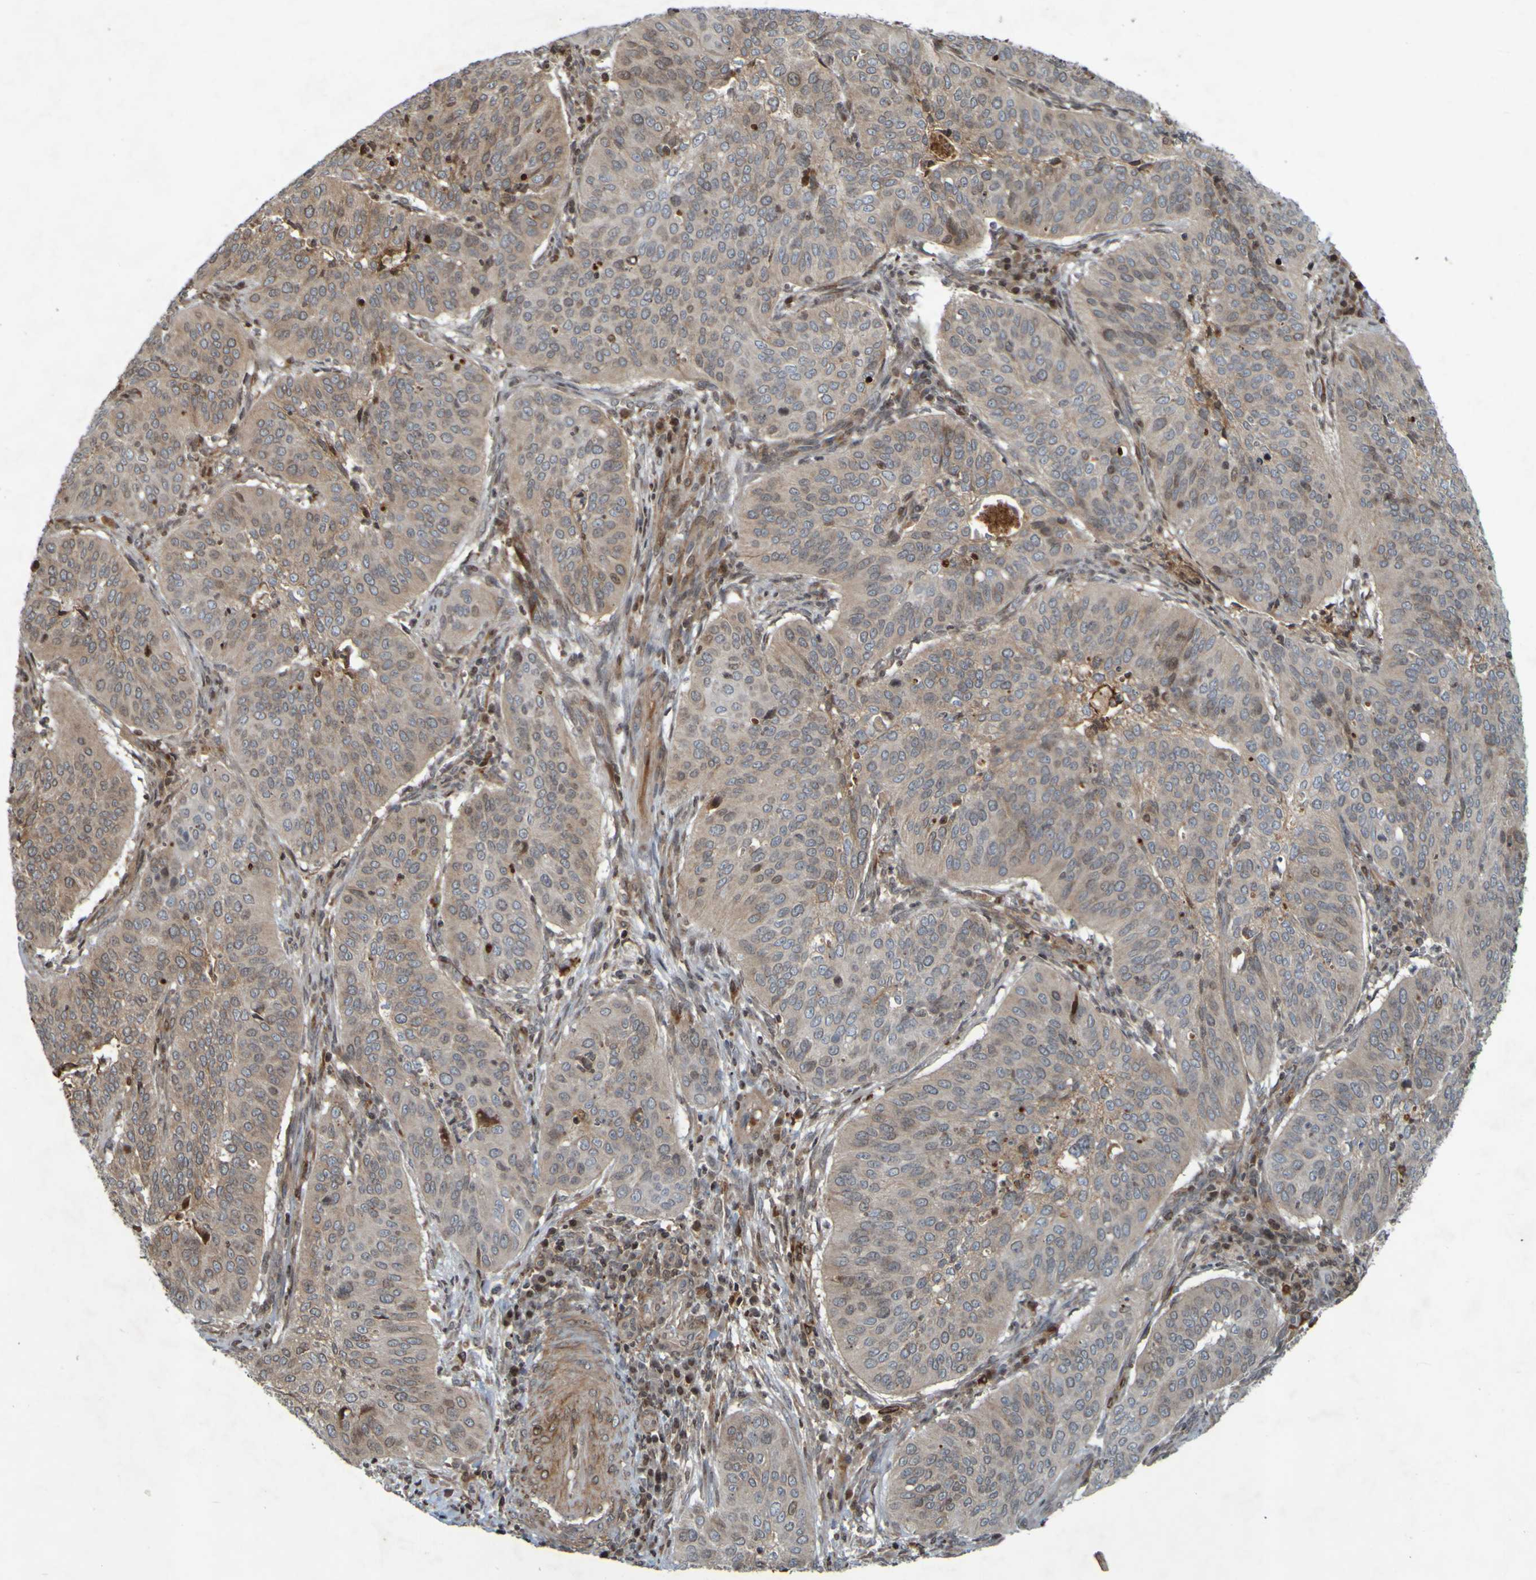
{"staining": {"intensity": "weak", "quantity": ">75%", "location": "cytoplasmic/membranous"}, "tissue": "cervical cancer", "cell_type": "Tumor cells", "image_type": "cancer", "snomed": [{"axis": "morphology", "description": "Normal tissue, NOS"}, {"axis": "morphology", "description": "Squamous cell carcinoma, NOS"}, {"axis": "topography", "description": "Cervix"}], "caption": "An image of squamous cell carcinoma (cervical) stained for a protein displays weak cytoplasmic/membranous brown staining in tumor cells. (DAB = brown stain, brightfield microscopy at high magnification).", "gene": "GUCY1A1", "patient": {"sex": "female", "age": 39}}